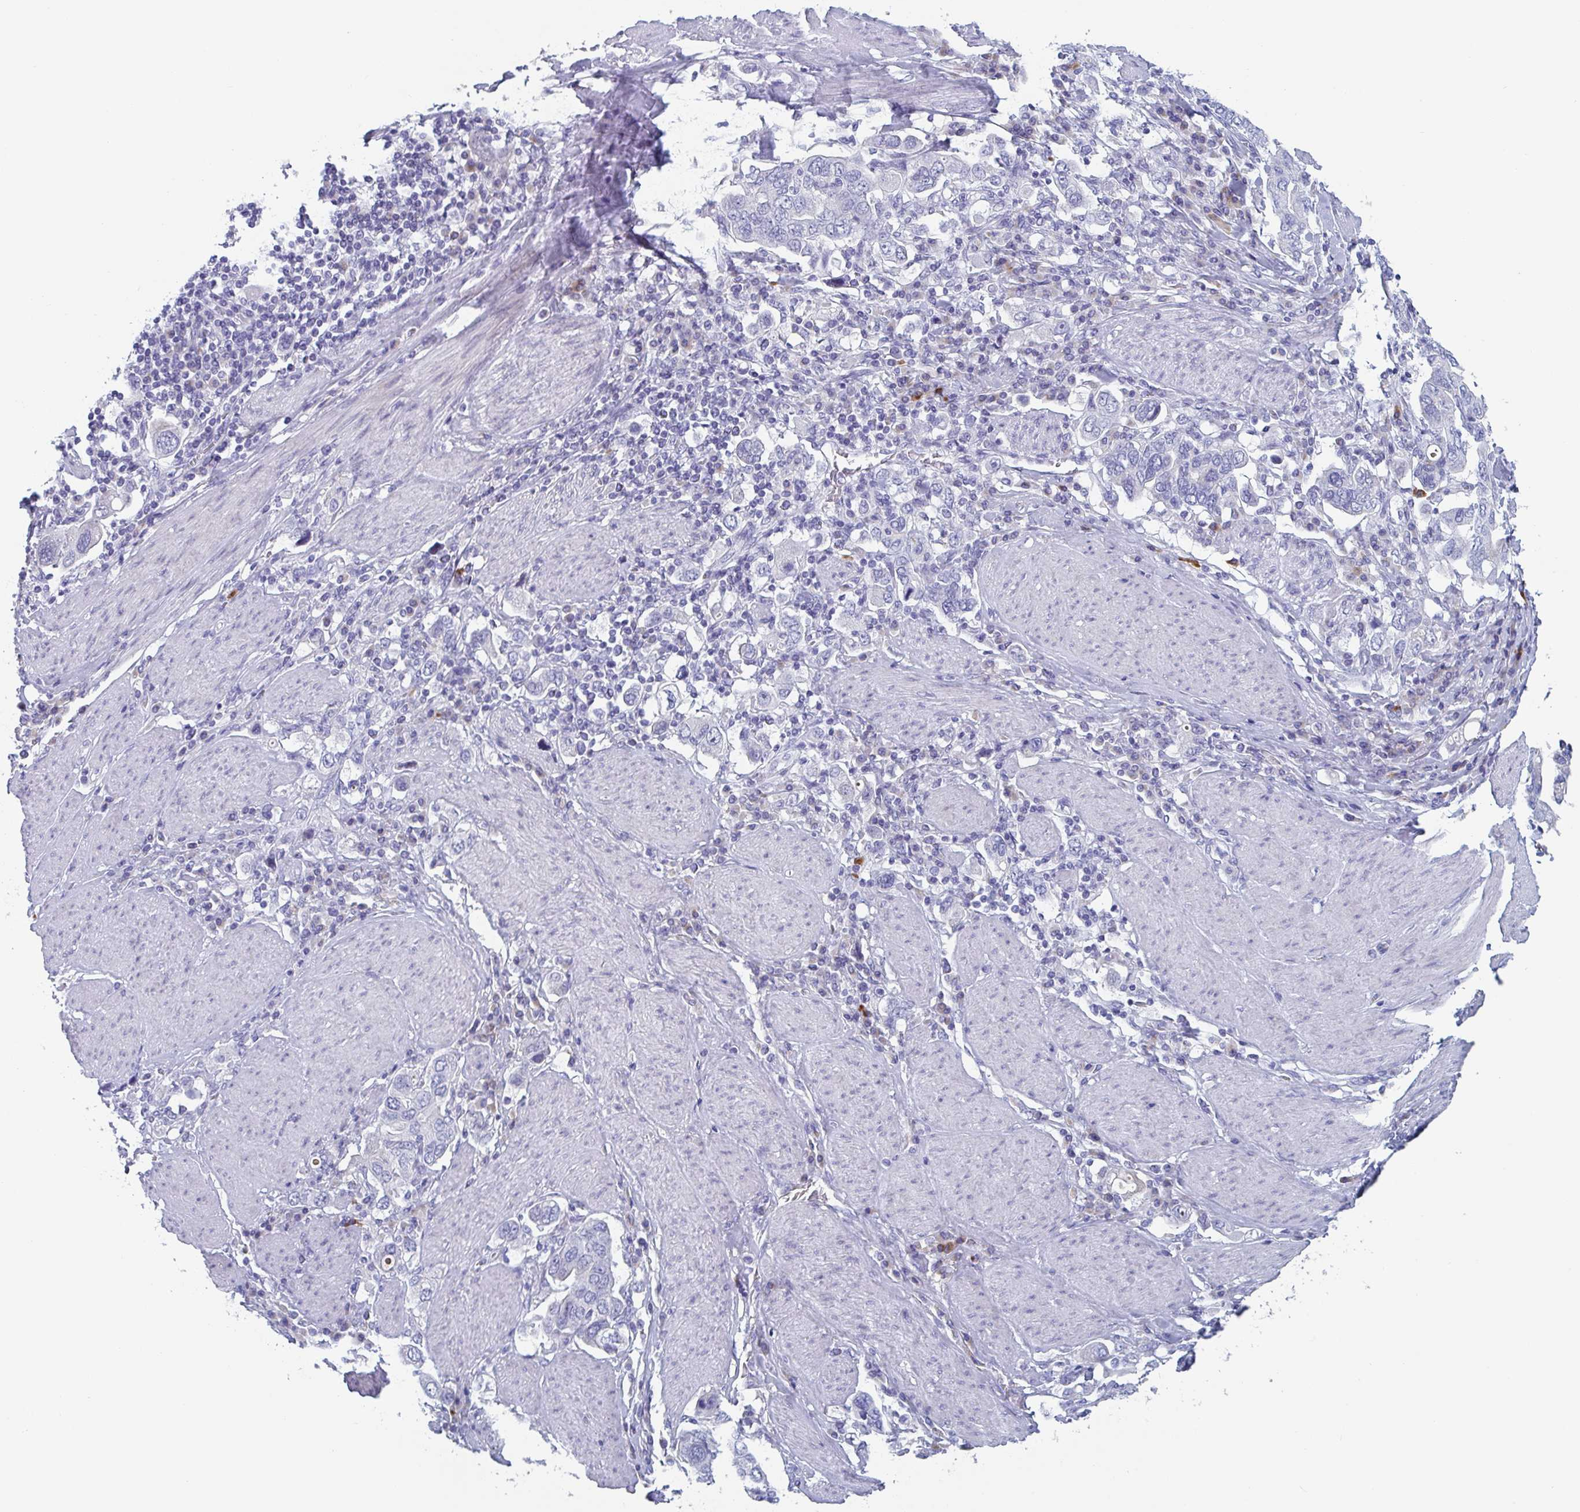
{"staining": {"intensity": "negative", "quantity": "none", "location": "none"}, "tissue": "stomach cancer", "cell_type": "Tumor cells", "image_type": "cancer", "snomed": [{"axis": "morphology", "description": "Adenocarcinoma, NOS"}, {"axis": "topography", "description": "Stomach, upper"}], "caption": "High magnification brightfield microscopy of stomach cancer (adenocarcinoma) stained with DAB (3,3'-diaminobenzidine) (brown) and counterstained with hematoxylin (blue): tumor cells show no significant staining.", "gene": "NT5C3B", "patient": {"sex": "male", "age": 62}}